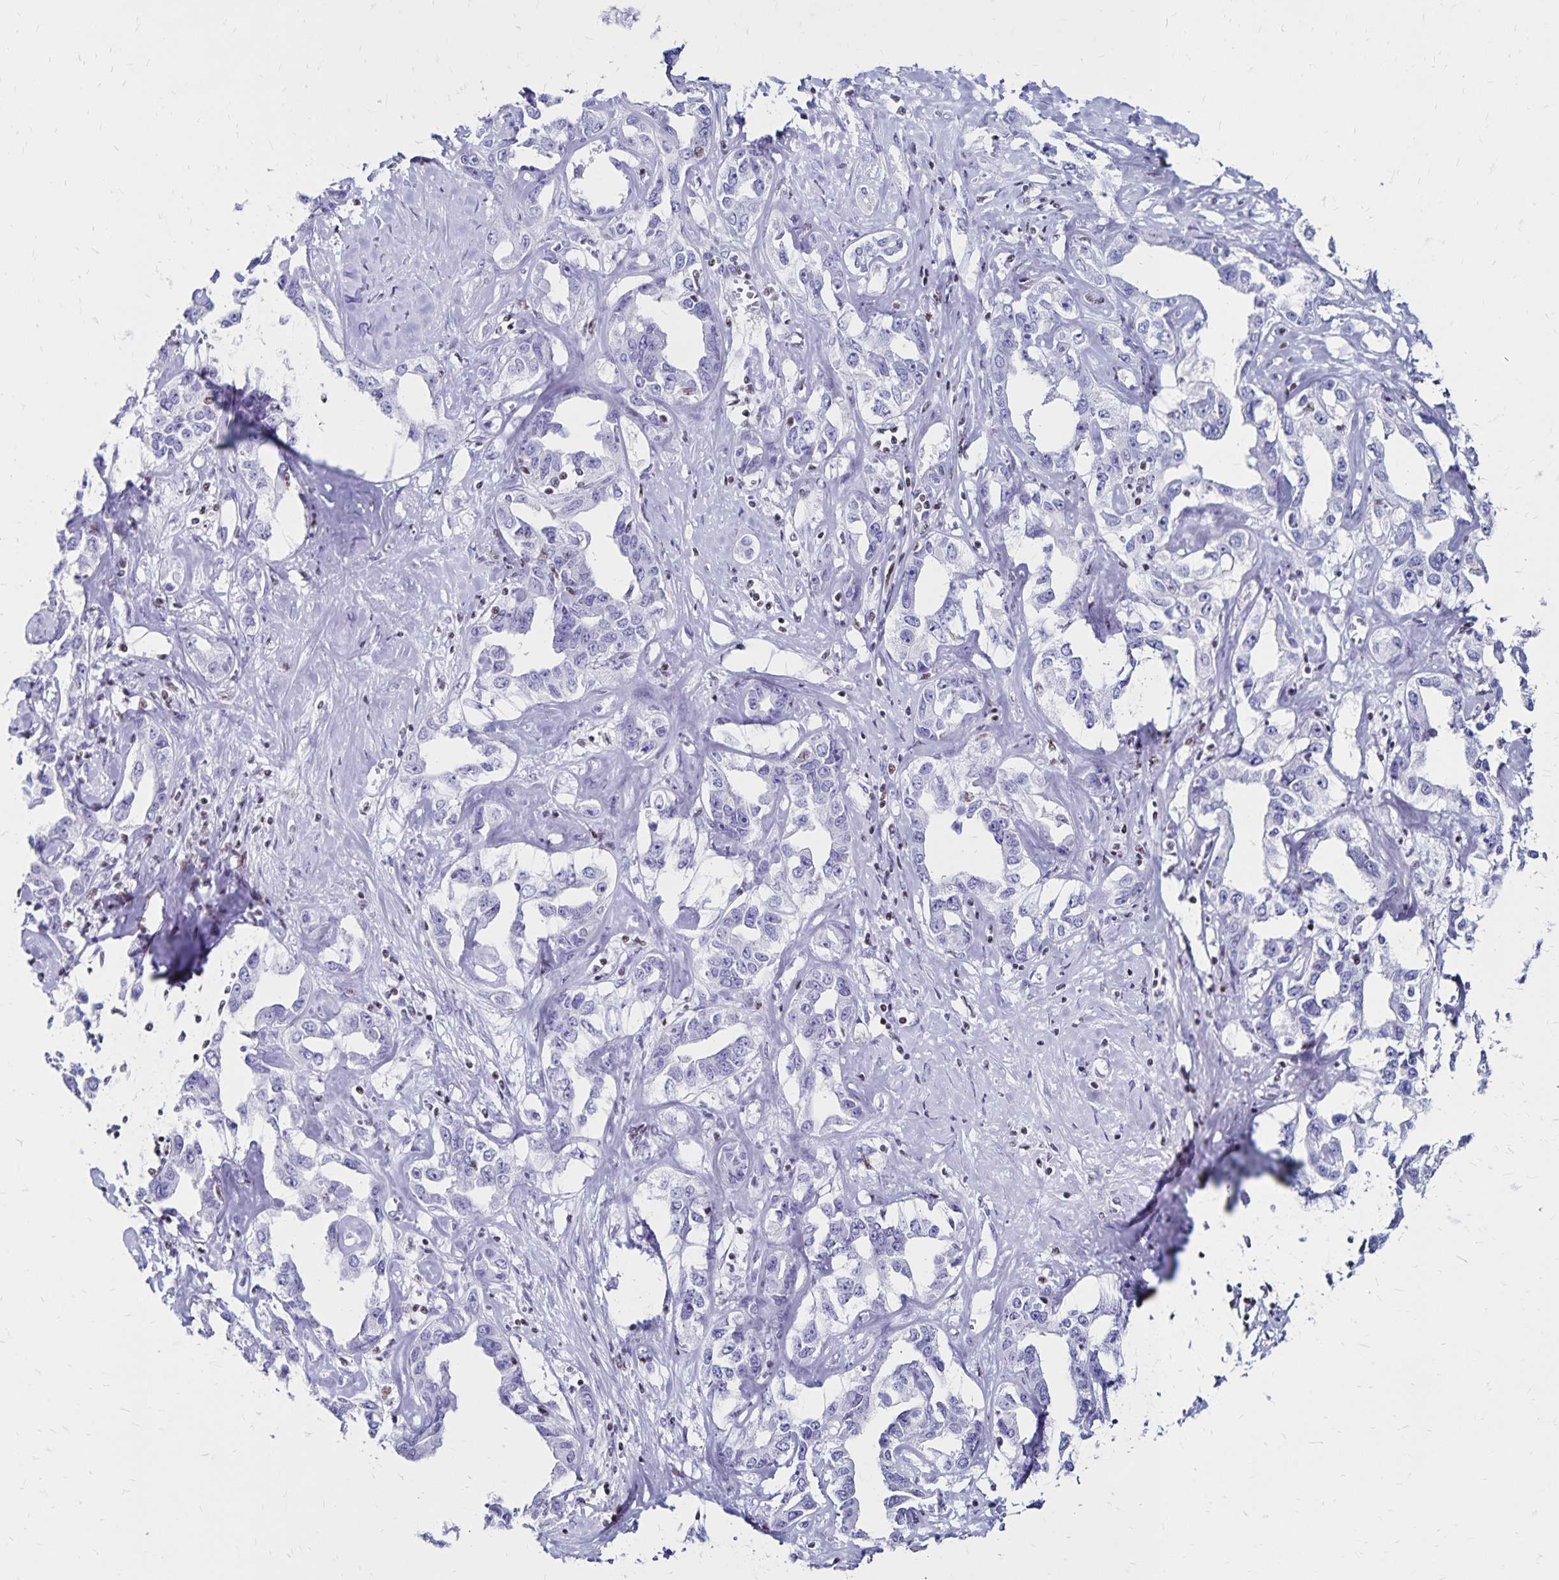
{"staining": {"intensity": "negative", "quantity": "none", "location": "none"}, "tissue": "liver cancer", "cell_type": "Tumor cells", "image_type": "cancer", "snomed": [{"axis": "morphology", "description": "Cholangiocarcinoma"}, {"axis": "topography", "description": "Liver"}], "caption": "This image is of cholangiocarcinoma (liver) stained with immunohistochemistry (IHC) to label a protein in brown with the nuclei are counter-stained blue. There is no positivity in tumor cells.", "gene": "IKZF1", "patient": {"sex": "male", "age": 59}}